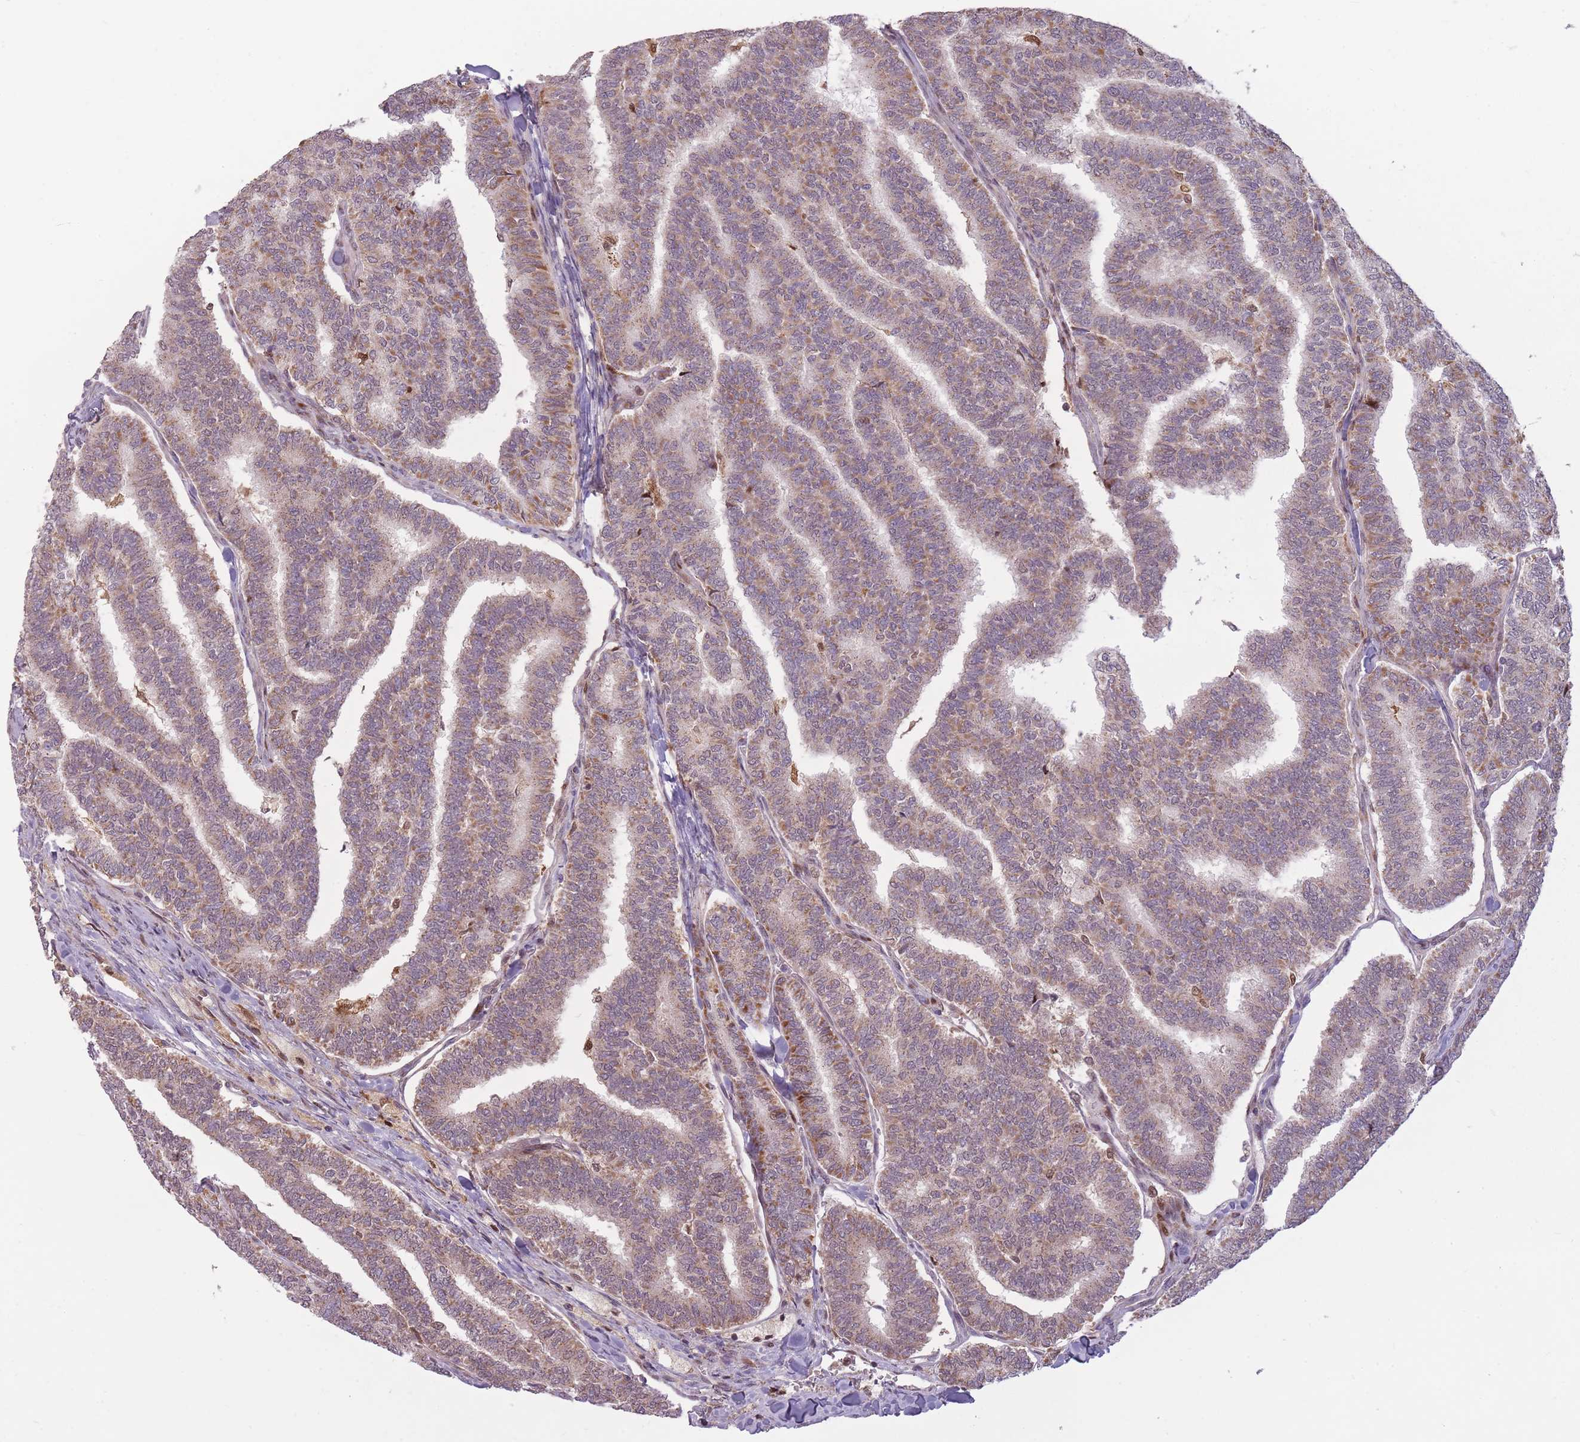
{"staining": {"intensity": "moderate", "quantity": "25%-75%", "location": "cytoplasmic/membranous"}, "tissue": "thyroid cancer", "cell_type": "Tumor cells", "image_type": "cancer", "snomed": [{"axis": "morphology", "description": "Papillary adenocarcinoma, NOS"}, {"axis": "topography", "description": "Thyroid gland"}], "caption": "Immunohistochemical staining of papillary adenocarcinoma (thyroid) displays medium levels of moderate cytoplasmic/membranous protein staining in approximately 25%-75% of tumor cells. (Stains: DAB in brown, nuclei in blue, Microscopy: brightfield microscopy at high magnification).", "gene": "LGALS9", "patient": {"sex": "female", "age": 35}}